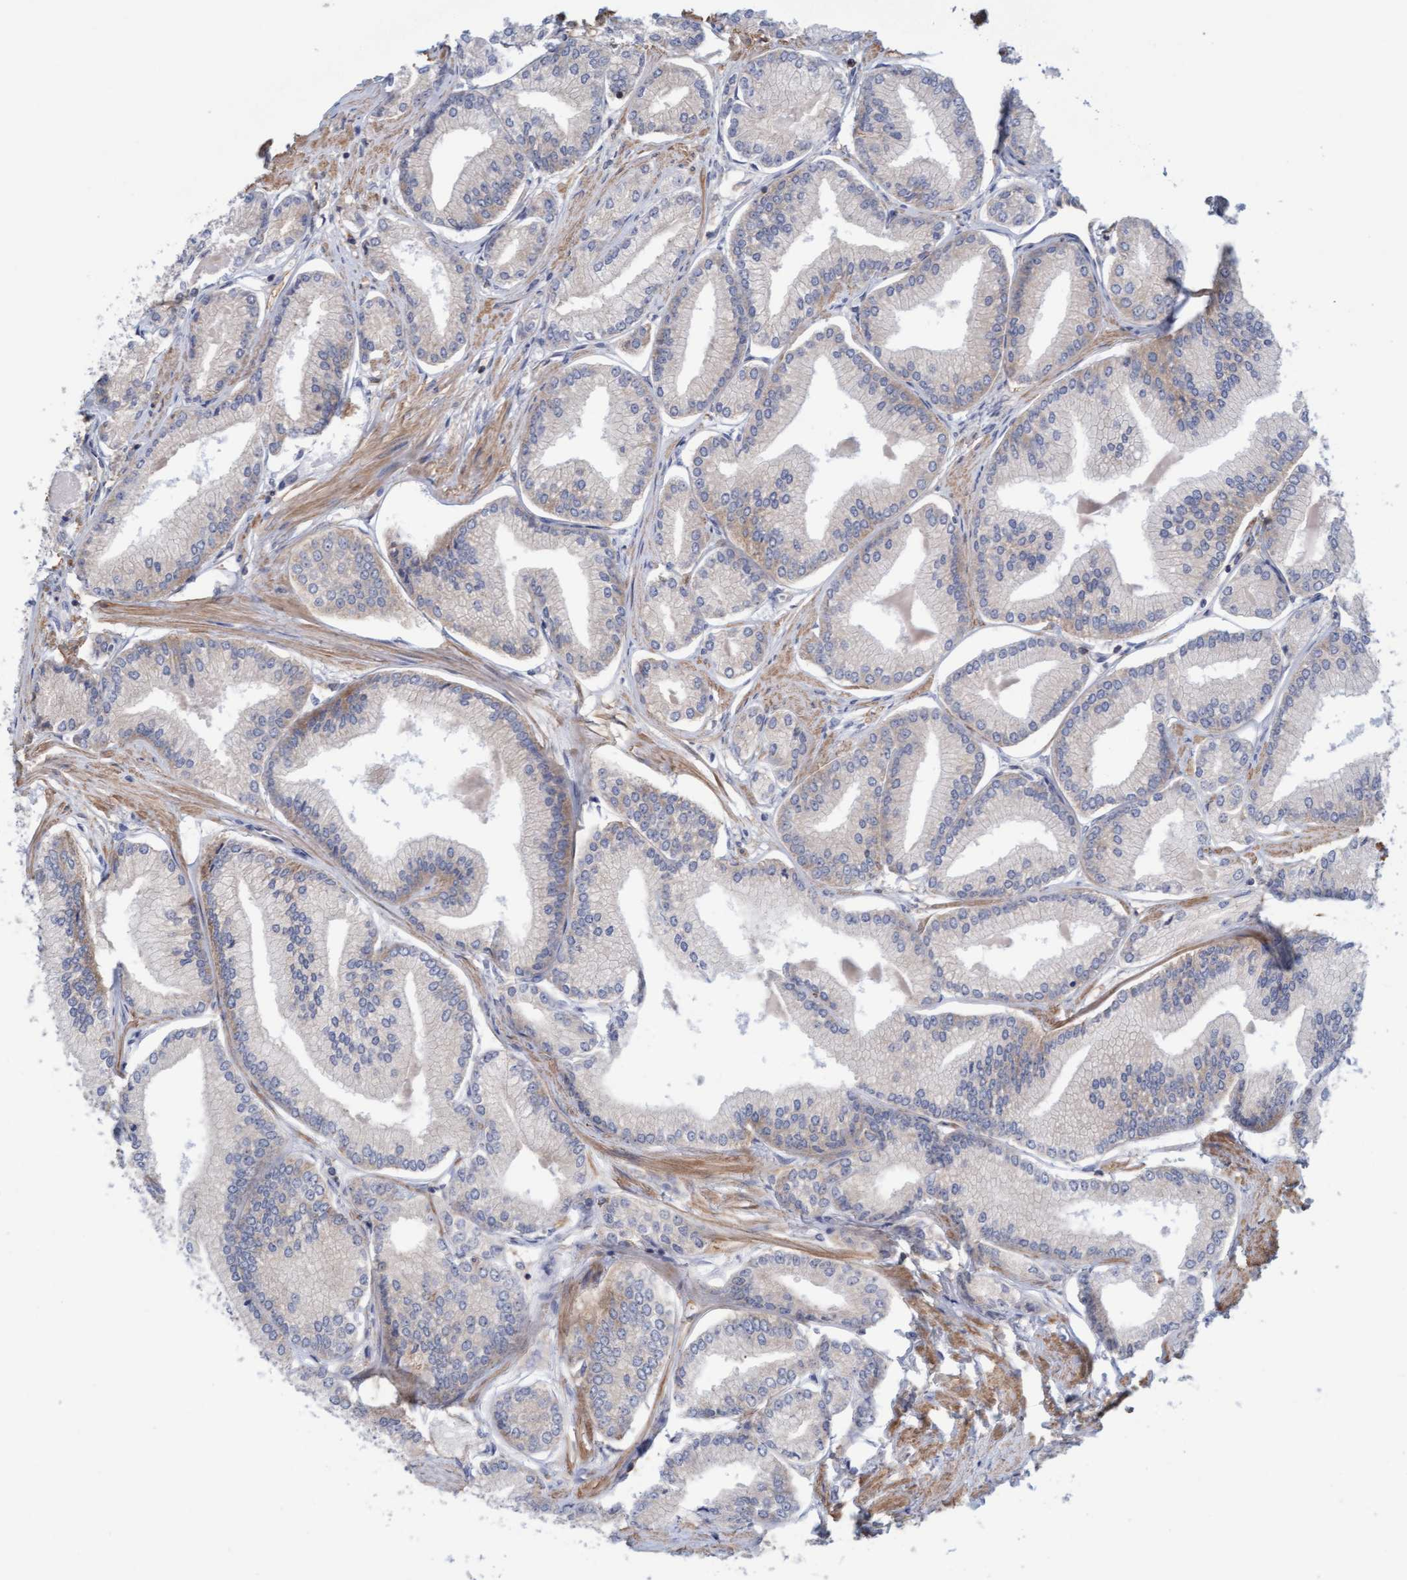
{"staining": {"intensity": "negative", "quantity": "none", "location": "none"}, "tissue": "prostate cancer", "cell_type": "Tumor cells", "image_type": "cancer", "snomed": [{"axis": "morphology", "description": "Adenocarcinoma, Low grade"}, {"axis": "topography", "description": "Prostate"}], "caption": "This is an immunohistochemistry (IHC) histopathology image of human prostate cancer. There is no positivity in tumor cells.", "gene": "FXR2", "patient": {"sex": "male", "age": 52}}